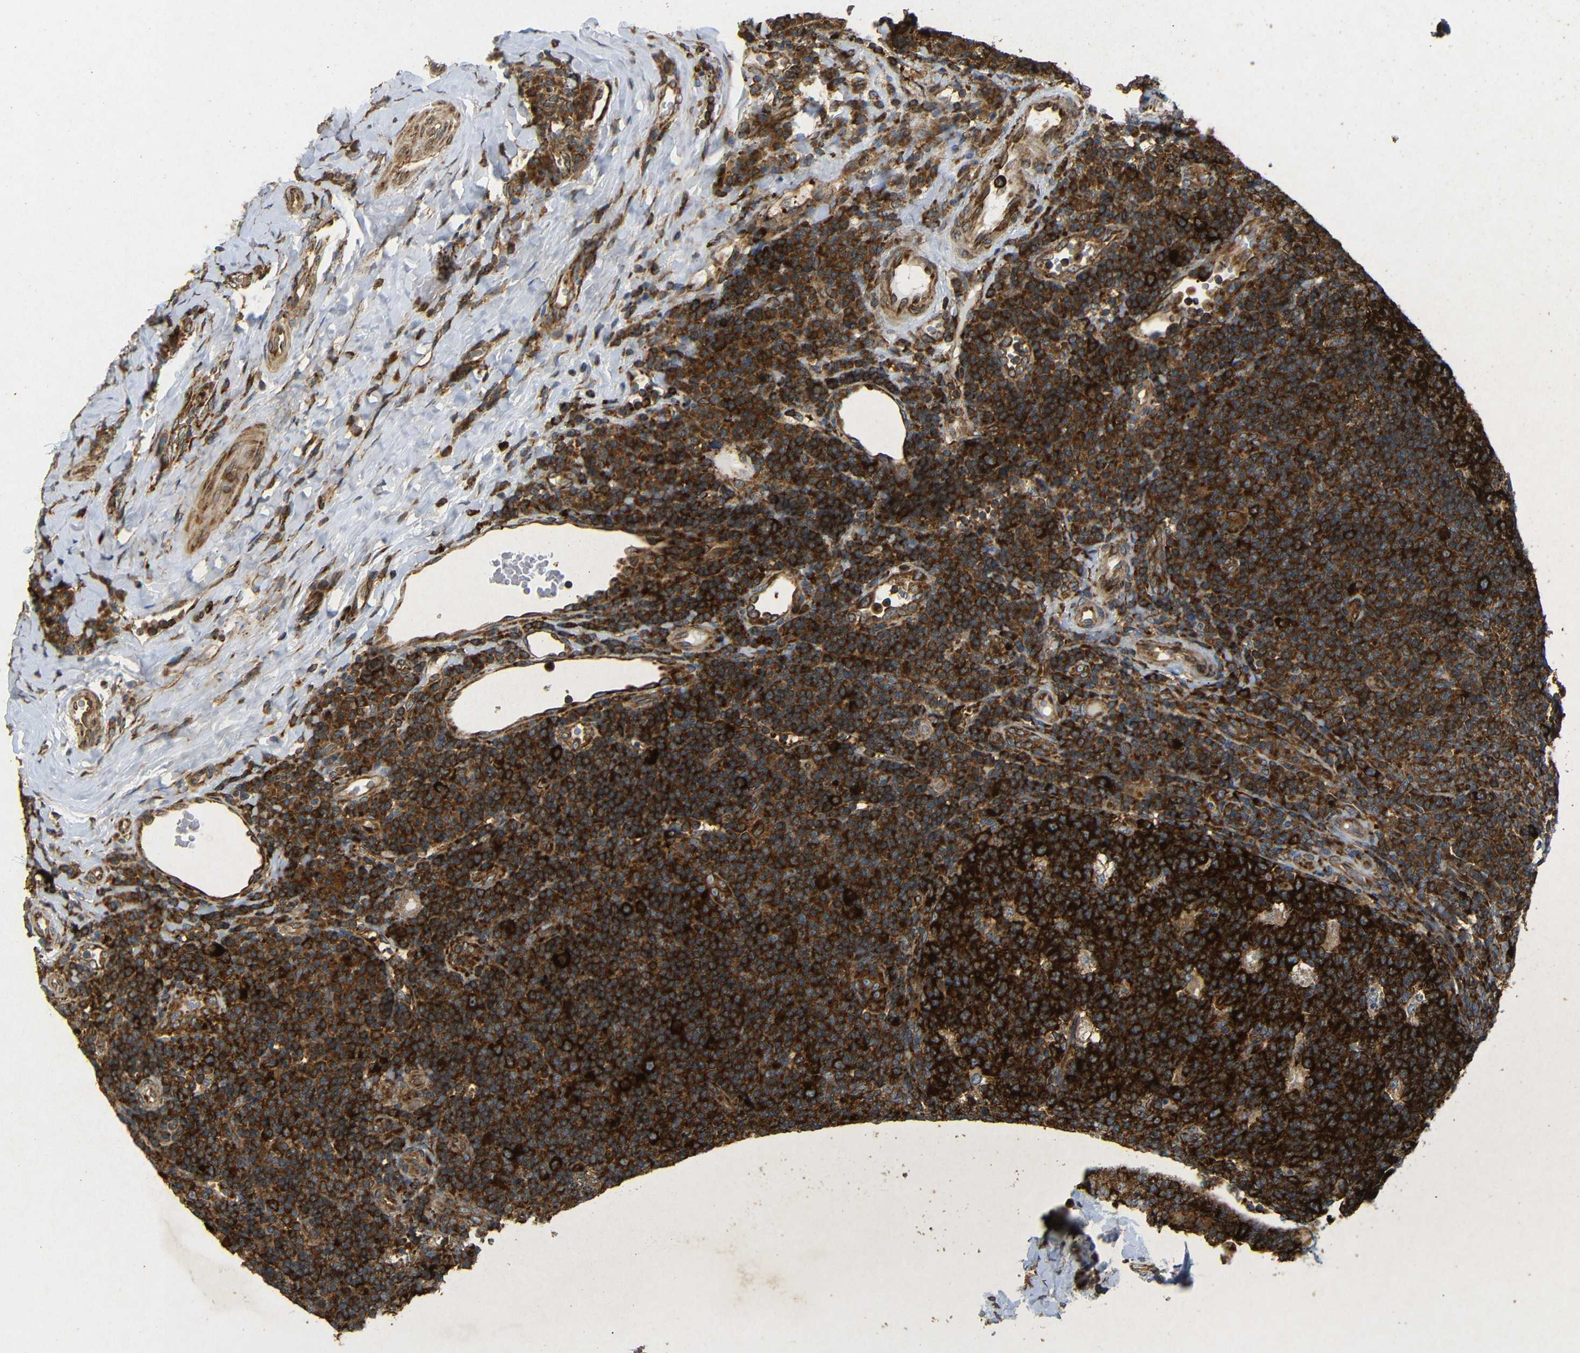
{"staining": {"intensity": "strong", "quantity": ">75%", "location": "cytoplasmic/membranous"}, "tissue": "tonsil", "cell_type": "Germinal center cells", "image_type": "normal", "snomed": [{"axis": "morphology", "description": "Normal tissue, NOS"}, {"axis": "topography", "description": "Tonsil"}], "caption": "An image of tonsil stained for a protein reveals strong cytoplasmic/membranous brown staining in germinal center cells.", "gene": "BTF3", "patient": {"sex": "male", "age": 17}}